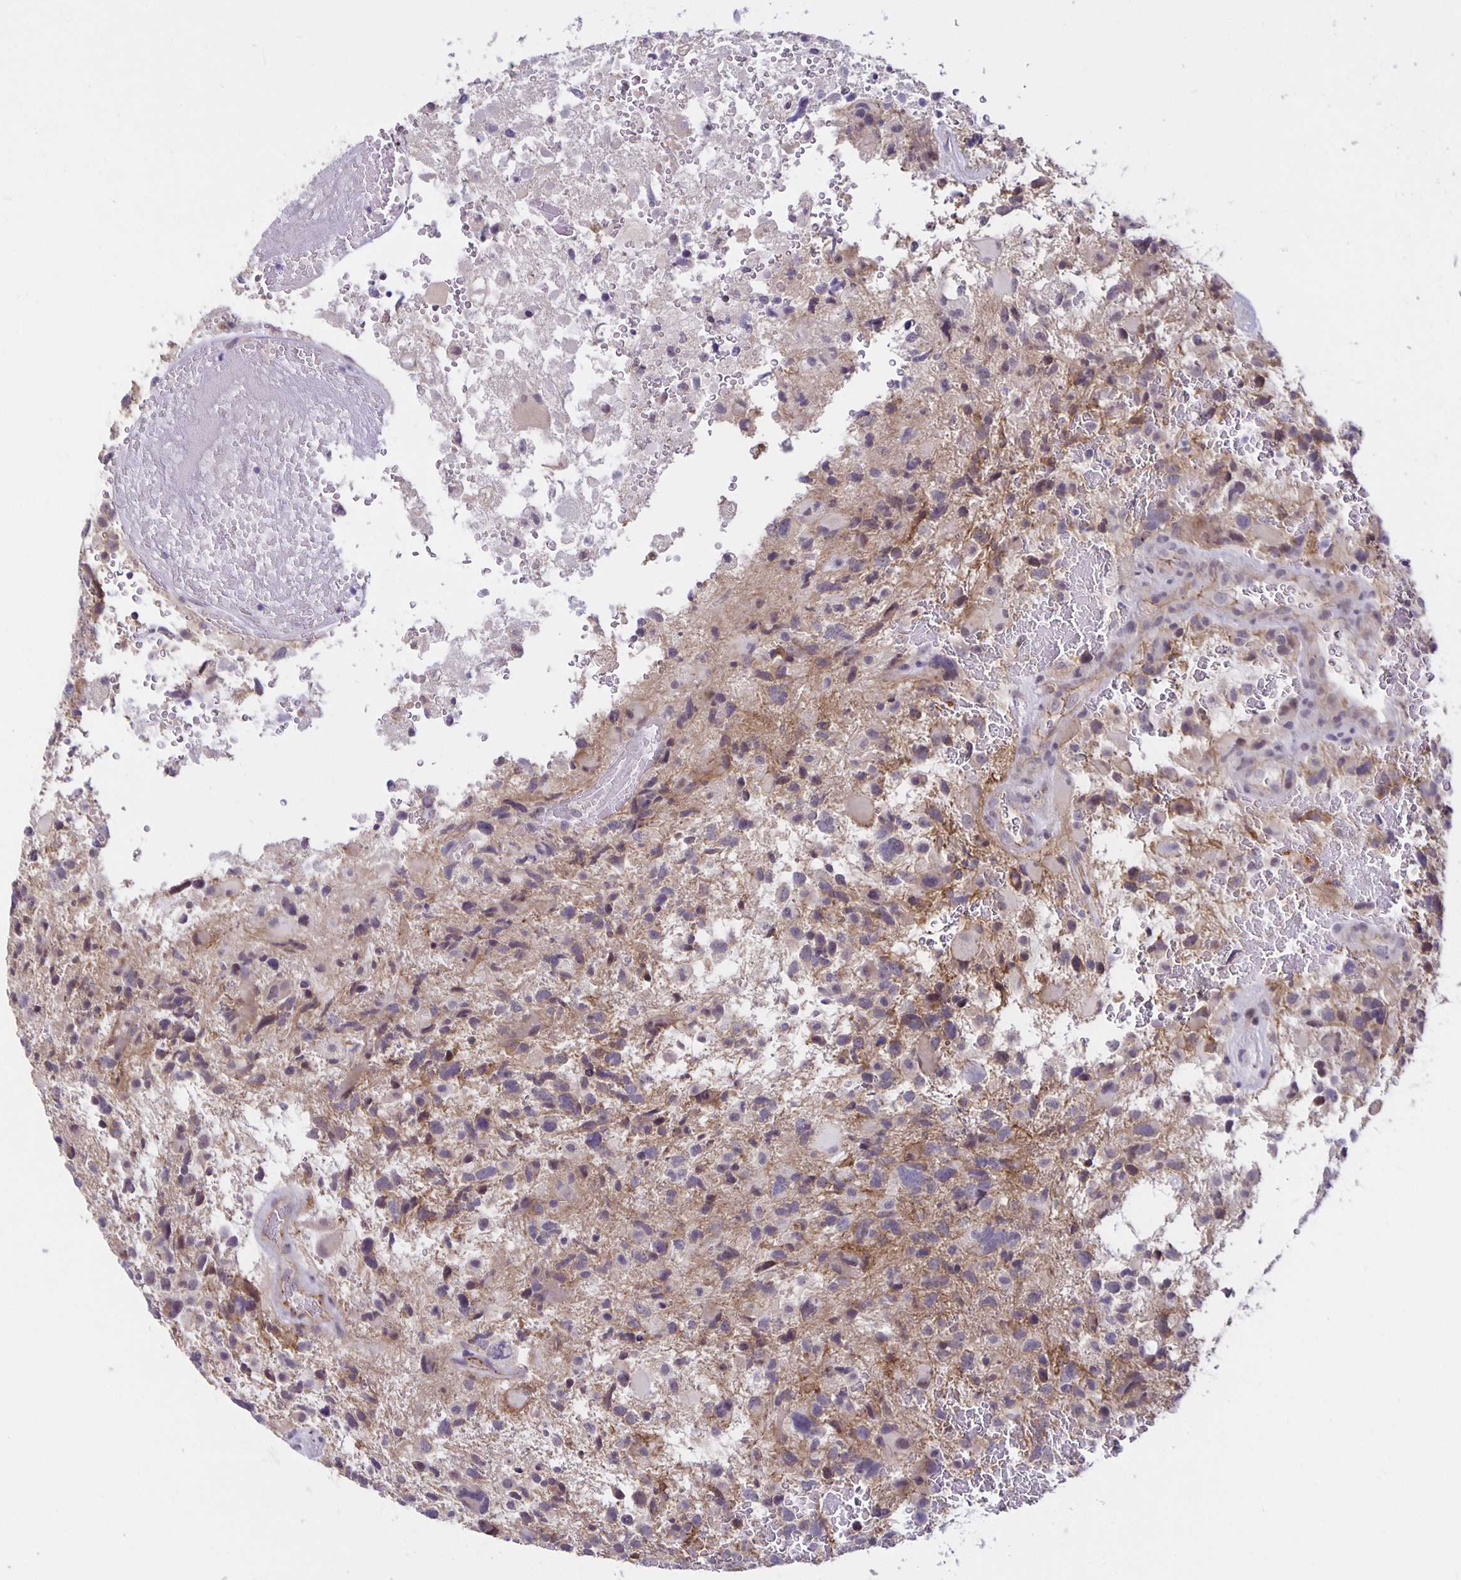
{"staining": {"intensity": "weak", "quantity": "<25%", "location": "cytoplasmic/membranous"}, "tissue": "glioma", "cell_type": "Tumor cells", "image_type": "cancer", "snomed": [{"axis": "morphology", "description": "Glioma, malignant, High grade"}, {"axis": "topography", "description": "Brain"}], "caption": "Immunohistochemistry histopathology image of human malignant glioma (high-grade) stained for a protein (brown), which exhibits no positivity in tumor cells.", "gene": "ARVCF", "patient": {"sex": "female", "age": 71}}